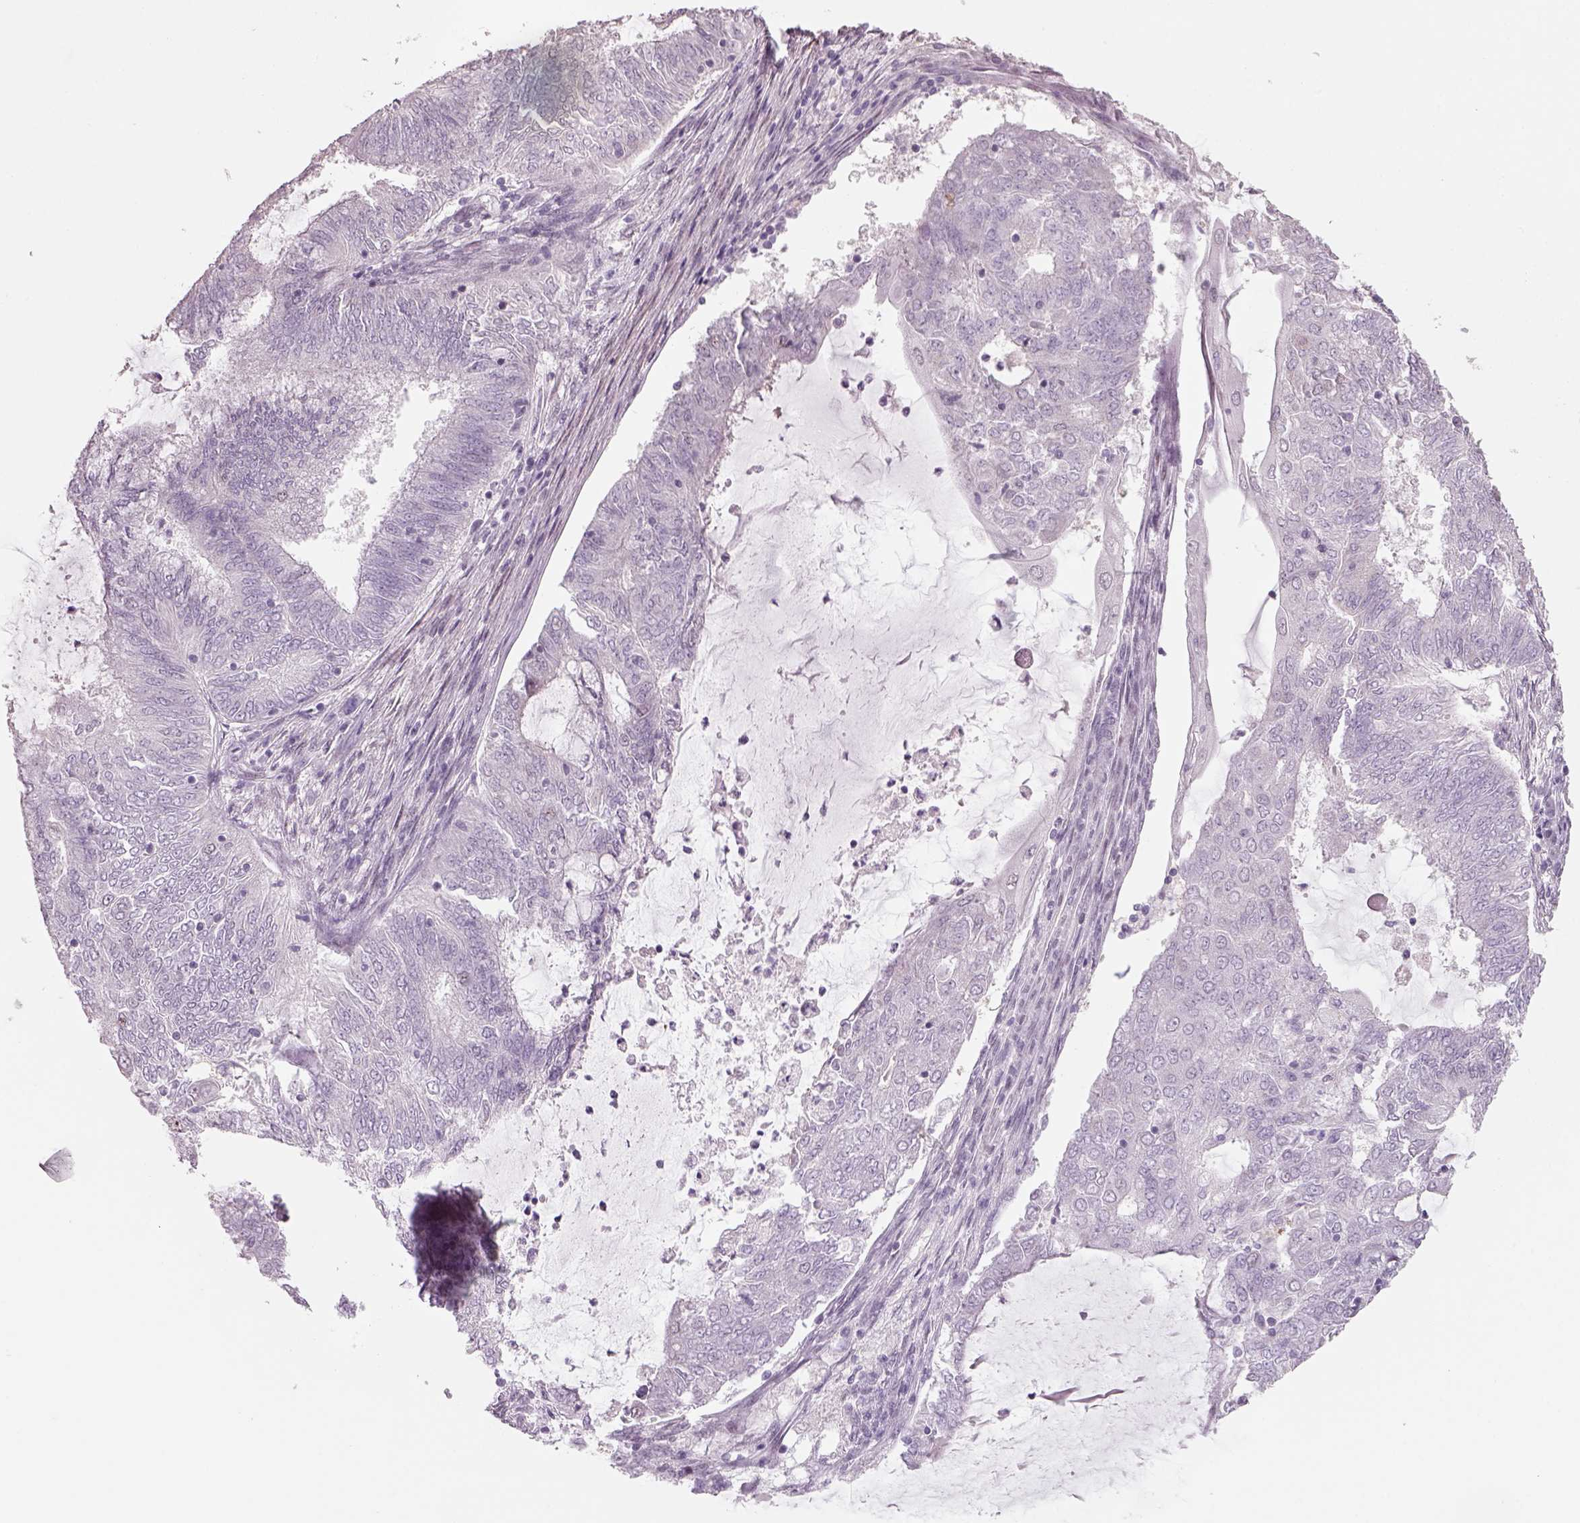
{"staining": {"intensity": "negative", "quantity": "none", "location": "none"}, "tissue": "endometrial cancer", "cell_type": "Tumor cells", "image_type": "cancer", "snomed": [{"axis": "morphology", "description": "Adenocarcinoma, NOS"}, {"axis": "topography", "description": "Endometrium"}], "caption": "Tumor cells show no significant staining in endometrial cancer.", "gene": "NAT8", "patient": {"sex": "female", "age": 62}}